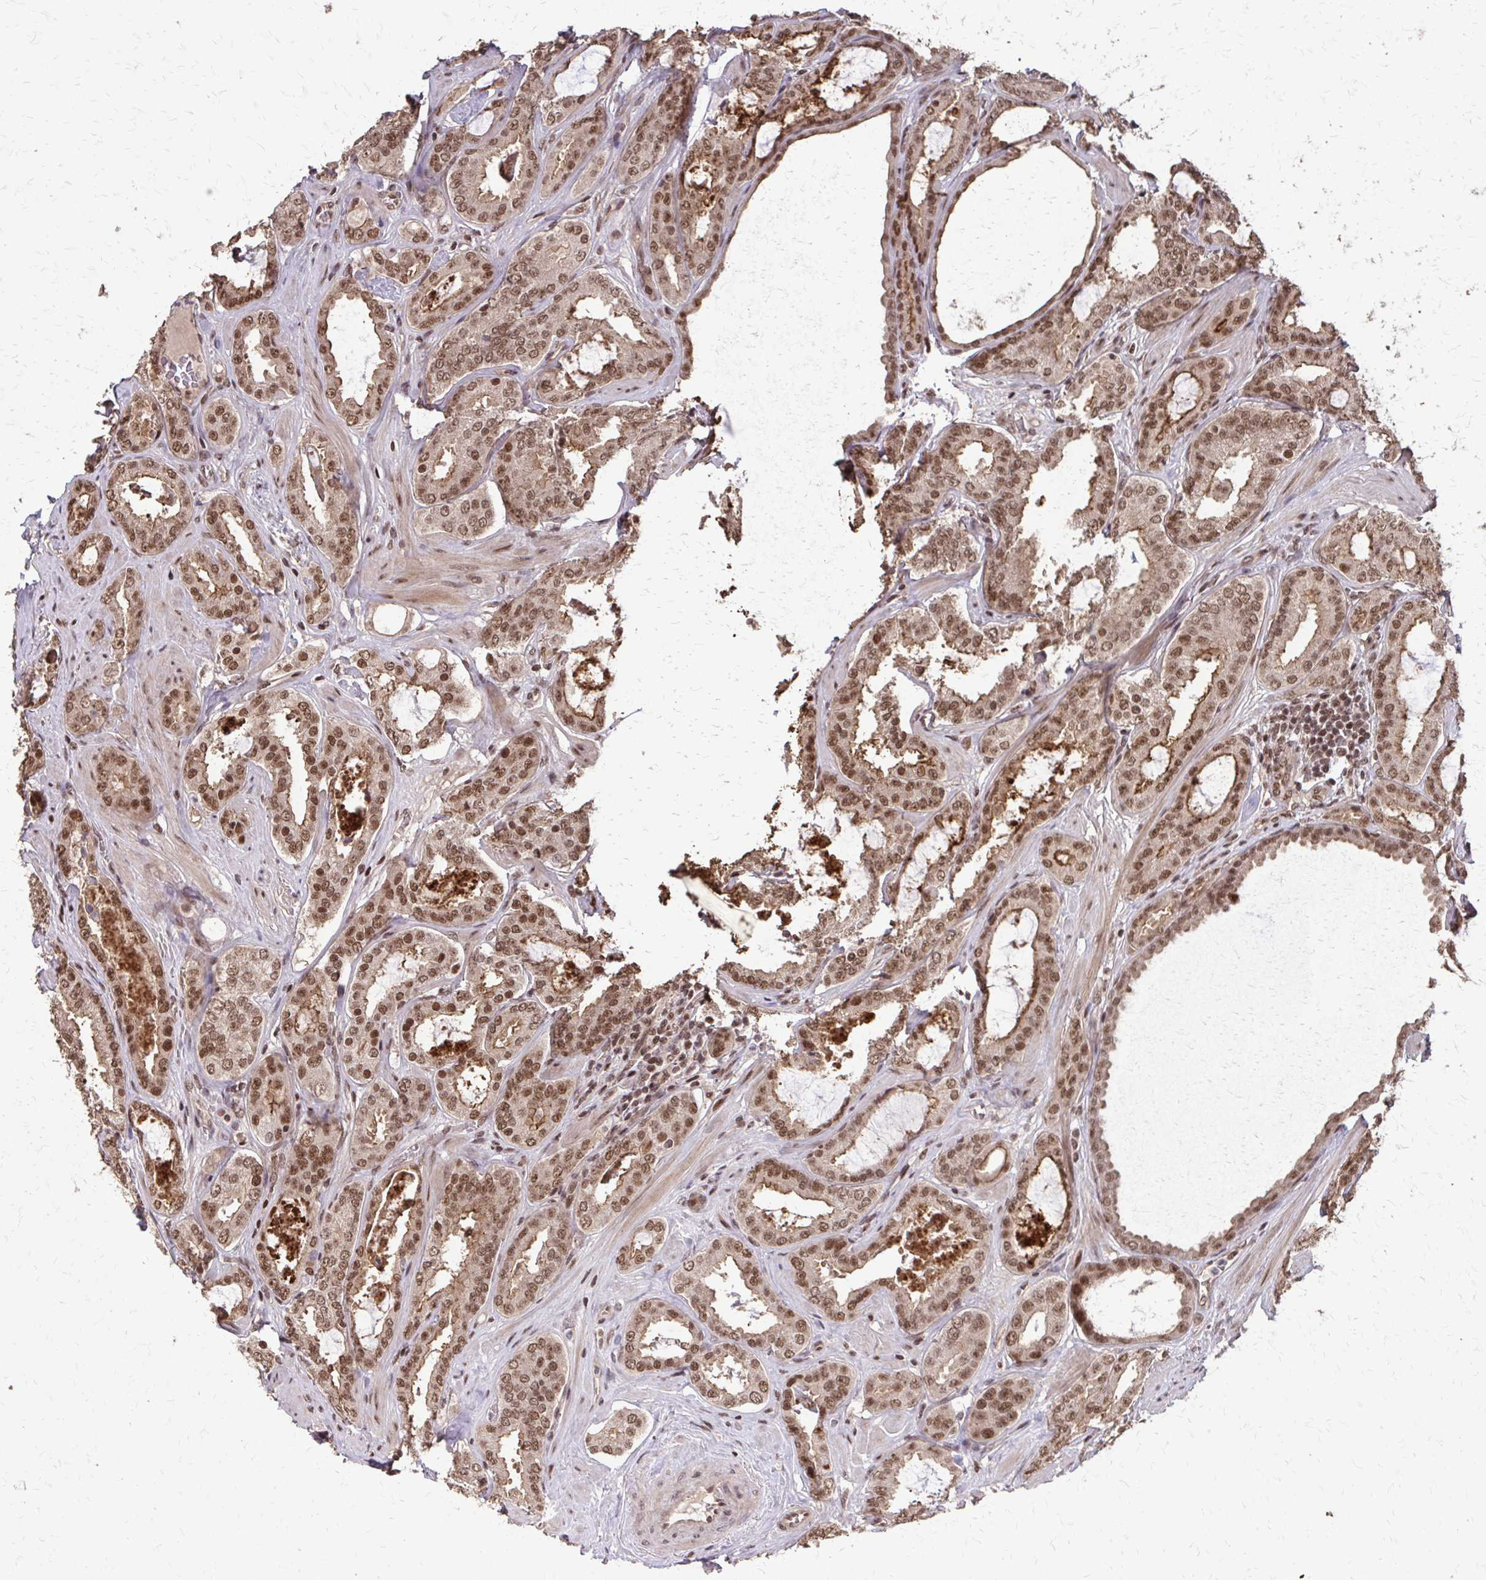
{"staining": {"intensity": "moderate", "quantity": ">75%", "location": "nuclear"}, "tissue": "prostate cancer", "cell_type": "Tumor cells", "image_type": "cancer", "snomed": [{"axis": "morphology", "description": "Adenocarcinoma, High grade"}, {"axis": "topography", "description": "Prostate"}], "caption": "Immunohistochemical staining of human prostate cancer reveals medium levels of moderate nuclear staining in approximately >75% of tumor cells.", "gene": "SS18", "patient": {"sex": "male", "age": 63}}